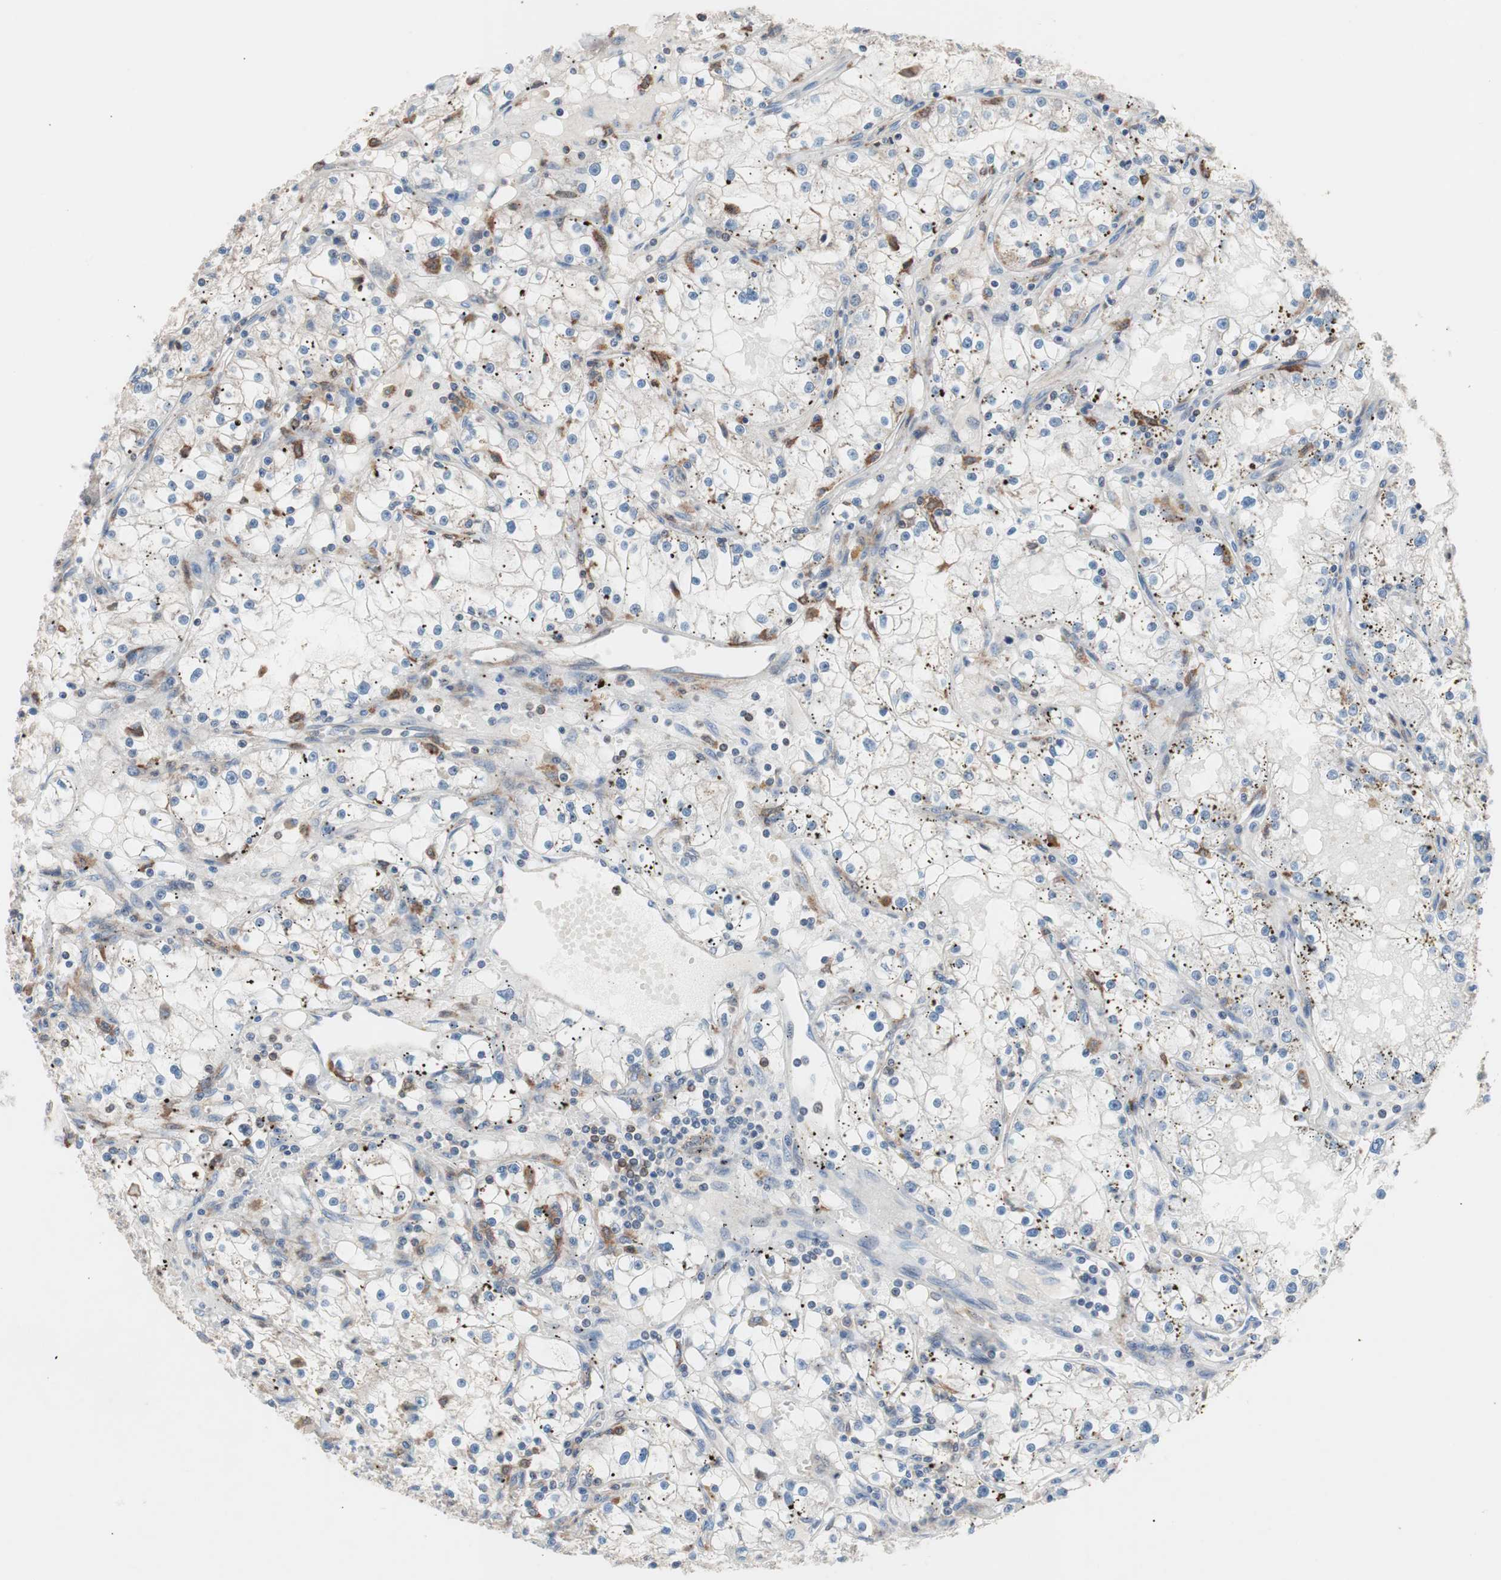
{"staining": {"intensity": "weak", "quantity": "<25%", "location": "cytoplasmic/membranous"}, "tissue": "renal cancer", "cell_type": "Tumor cells", "image_type": "cancer", "snomed": [{"axis": "morphology", "description": "Adenocarcinoma, NOS"}, {"axis": "topography", "description": "Kidney"}], "caption": "IHC histopathology image of adenocarcinoma (renal) stained for a protein (brown), which reveals no positivity in tumor cells.", "gene": "PIK3R1", "patient": {"sex": "male", "age": 56}}